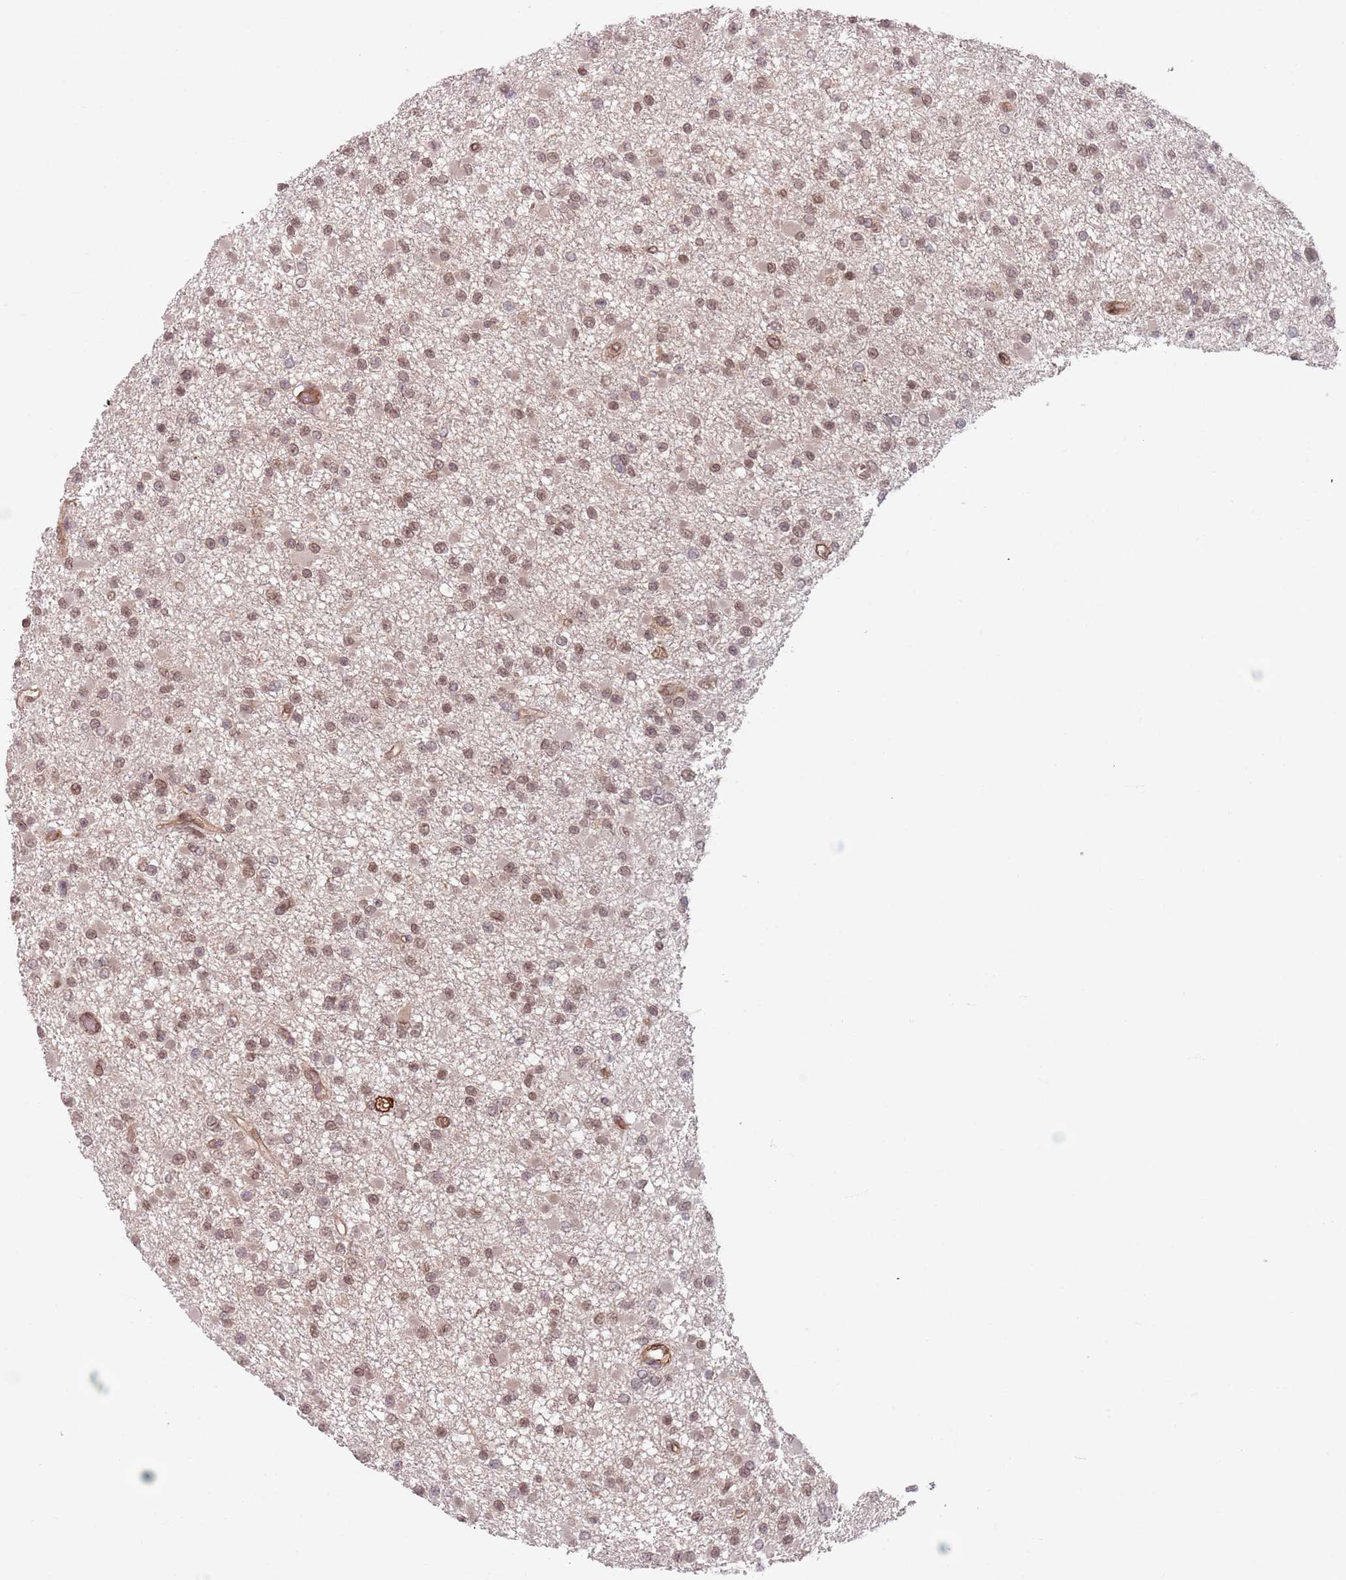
{"staining": {"intensity": "moderate", "quantity": "25%-75%", "location": "cytoplasmic/membranous,nuclear"}, "tissue": "glioma", "cell_type": "Tumor cells", "image_type": "cancer", "snomed": [{"axis": "morphology", "description": "Glioma, malignant, Low grade"}, {"axis": "topography", "description": "Brain"}], "caption": "Immunohistochemical staining of human glioma reveals medium levels of moderate cytoplasmic/membranous and nuclear protein expression in approximately 25%-75% of tumor cells.", "gene": "NUP50", "patient": {"sex": "female", "age": 22}}